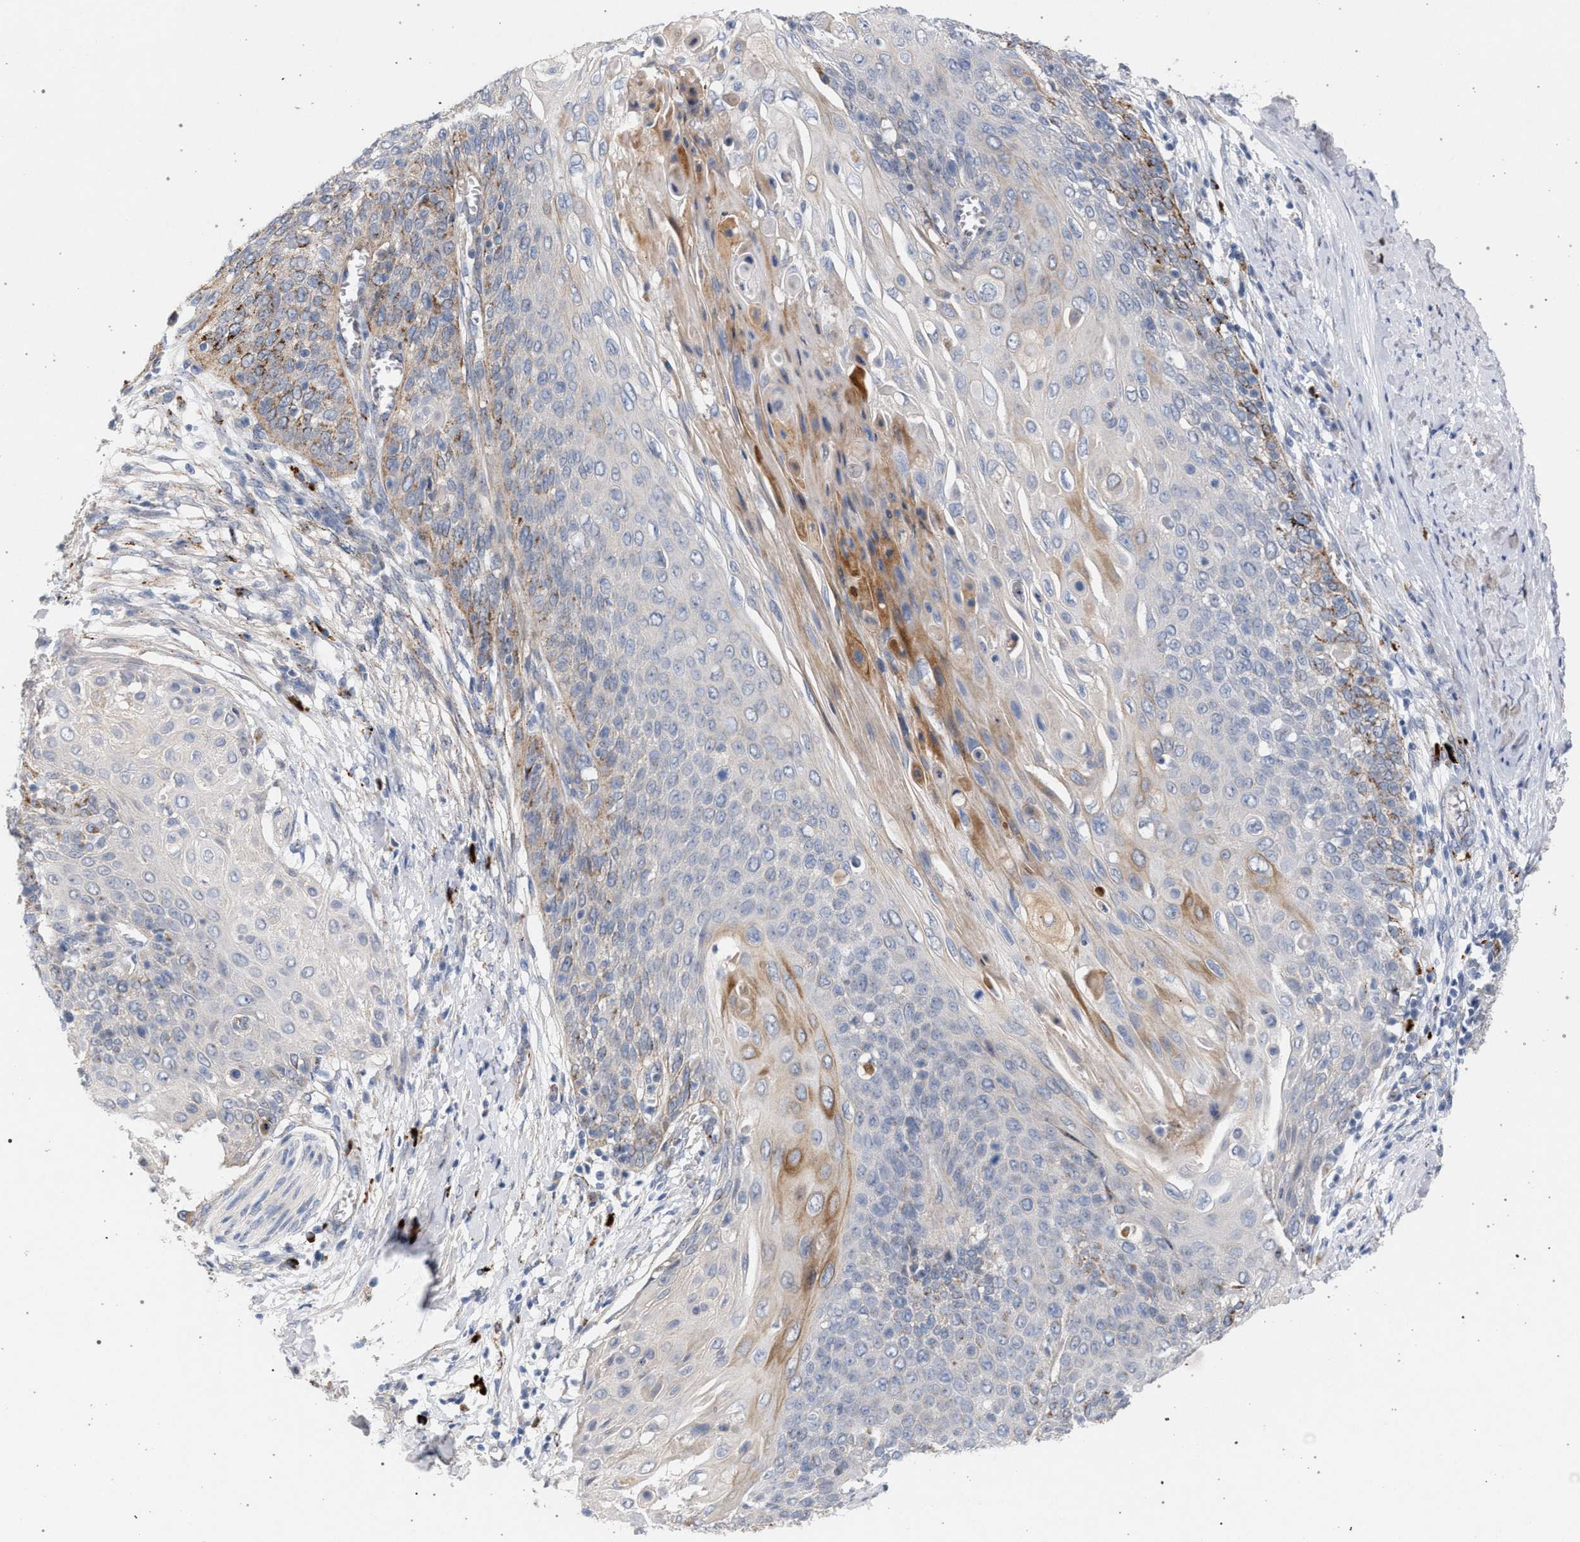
{"staining": {"intensity": "moderate", "quantity": "<25%", "location": "cytoplasmic/membranous"}, "tissue": "cervical cancer", "cell_type": "Tumor cells", "image_type": "cancer", "snomed": [{"axis": "morphology", "description": "Squamous cell carcinoma, NOS"}, {"axis": "topography", "description": "Cervix"}], "caption": "High-magnification brightfield microscopy of squamous cell carcinoma (cervical) stained with DAB (brown) and counterstained with hematoxylin (blue). tumor cells exhibit moderate cytoplasmic/membranous staining is present in about<25% of cells. The protein is shown in brown color, while the nuclei are stained blue.", "gene": "MAMDC2", "patient": {"sex": "female", "age": 39}}